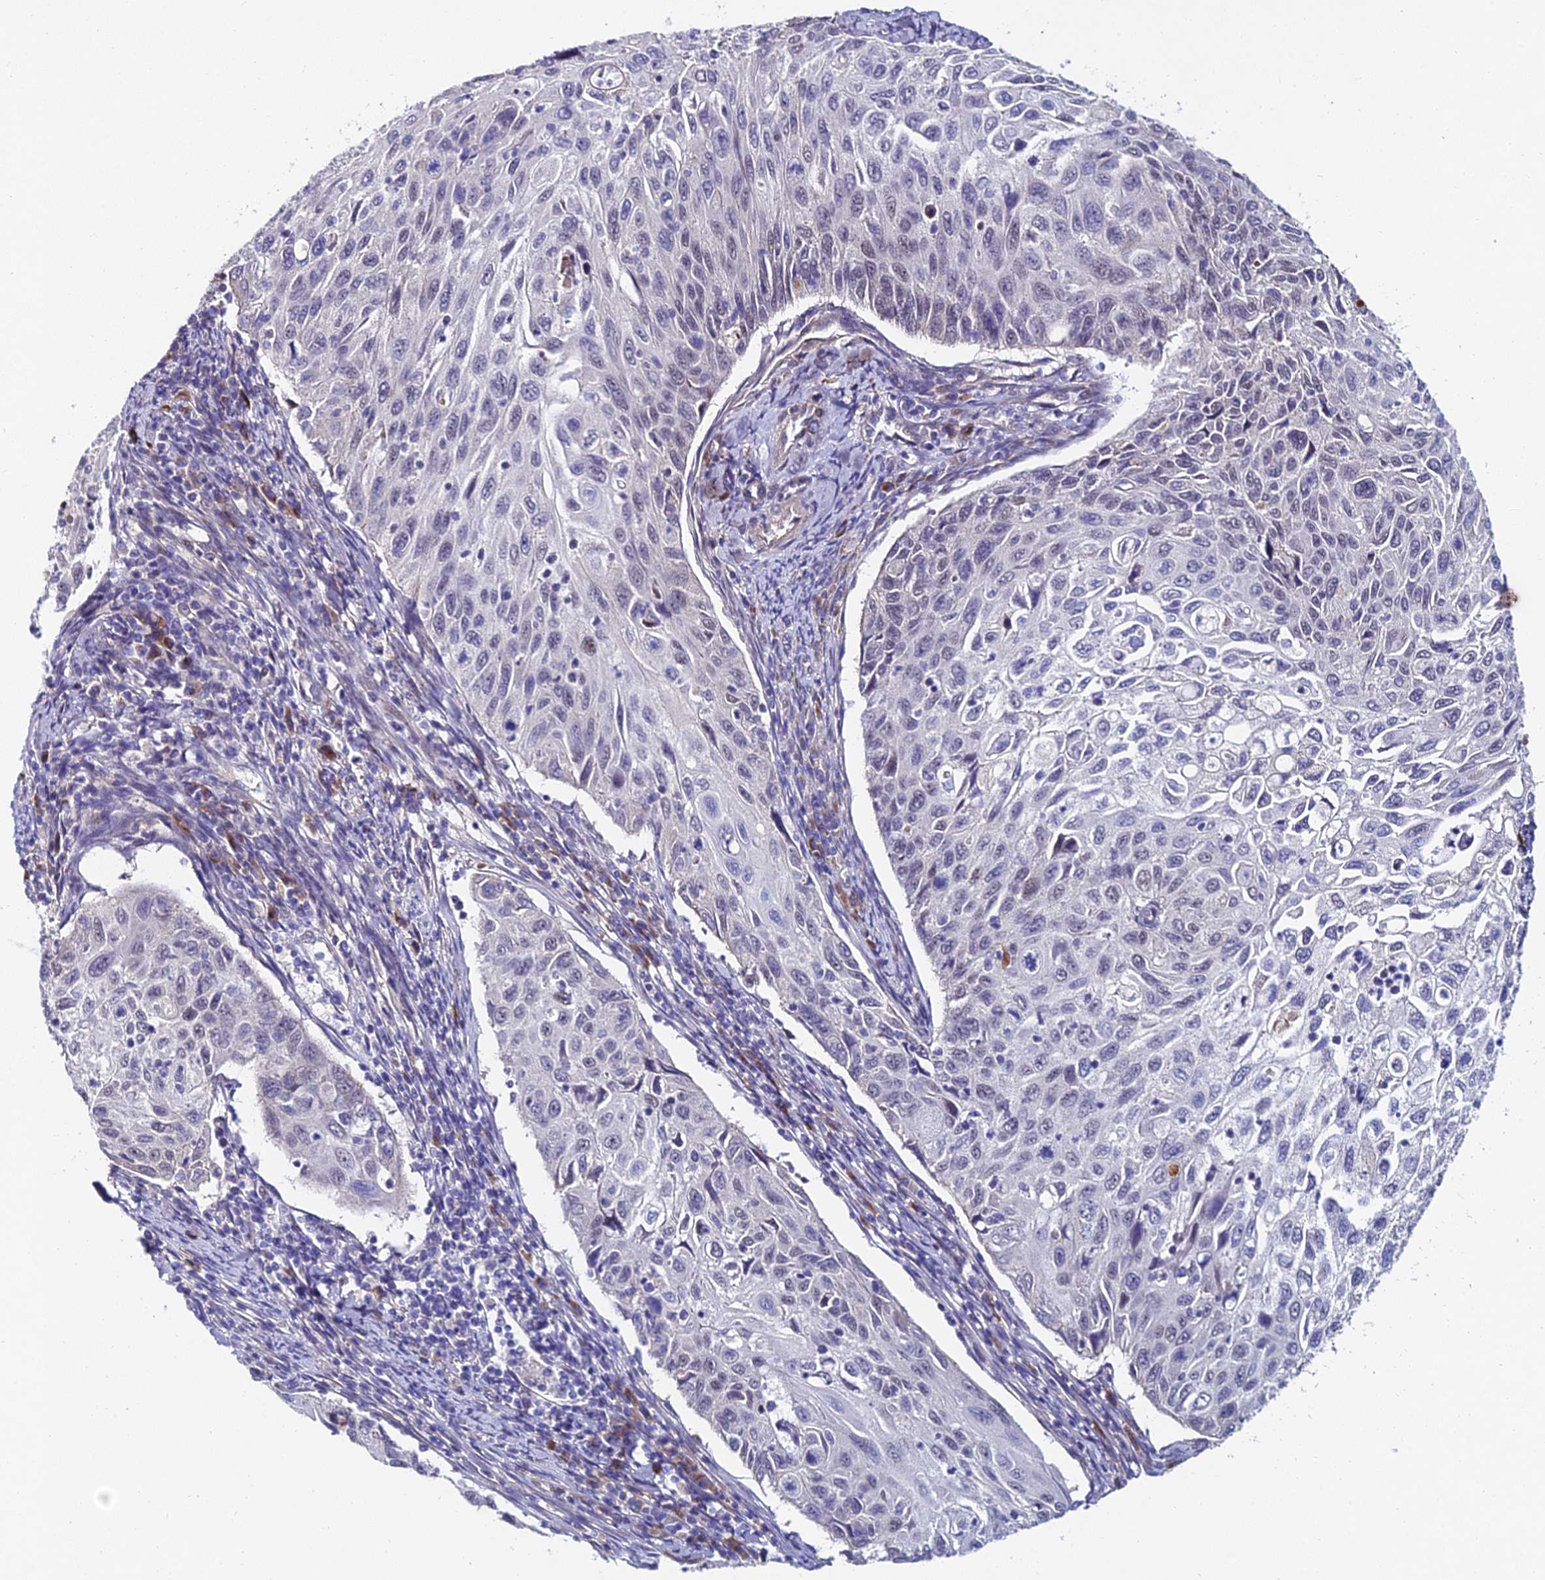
{"staining": {"intensity": "negative", "quantity": "none", "location": "none"}, "tissue": "cervical cancer", "cell_type": "Tumor cells", "image_type": "cancer", "snomed": [{"axis": "morphology", "description": "Squamous cell carcinoma, NOS"}, {"axis": "topography", "description": "Cervix"}], "caption": "Immunohistochemistry (IHC) histopathology image of neoplastic tissue: cervical squamous cell carcinoma stained with DAB (3,3'-diaminobenzidine) shows no significant protein expression in tumor cells. (Brightfield microscopy of DAB (3,3'-diaminobenzidine) IHC at high magnification).", "gene": "TRIM24", "patient": {"sex": "female", "age": 70}}